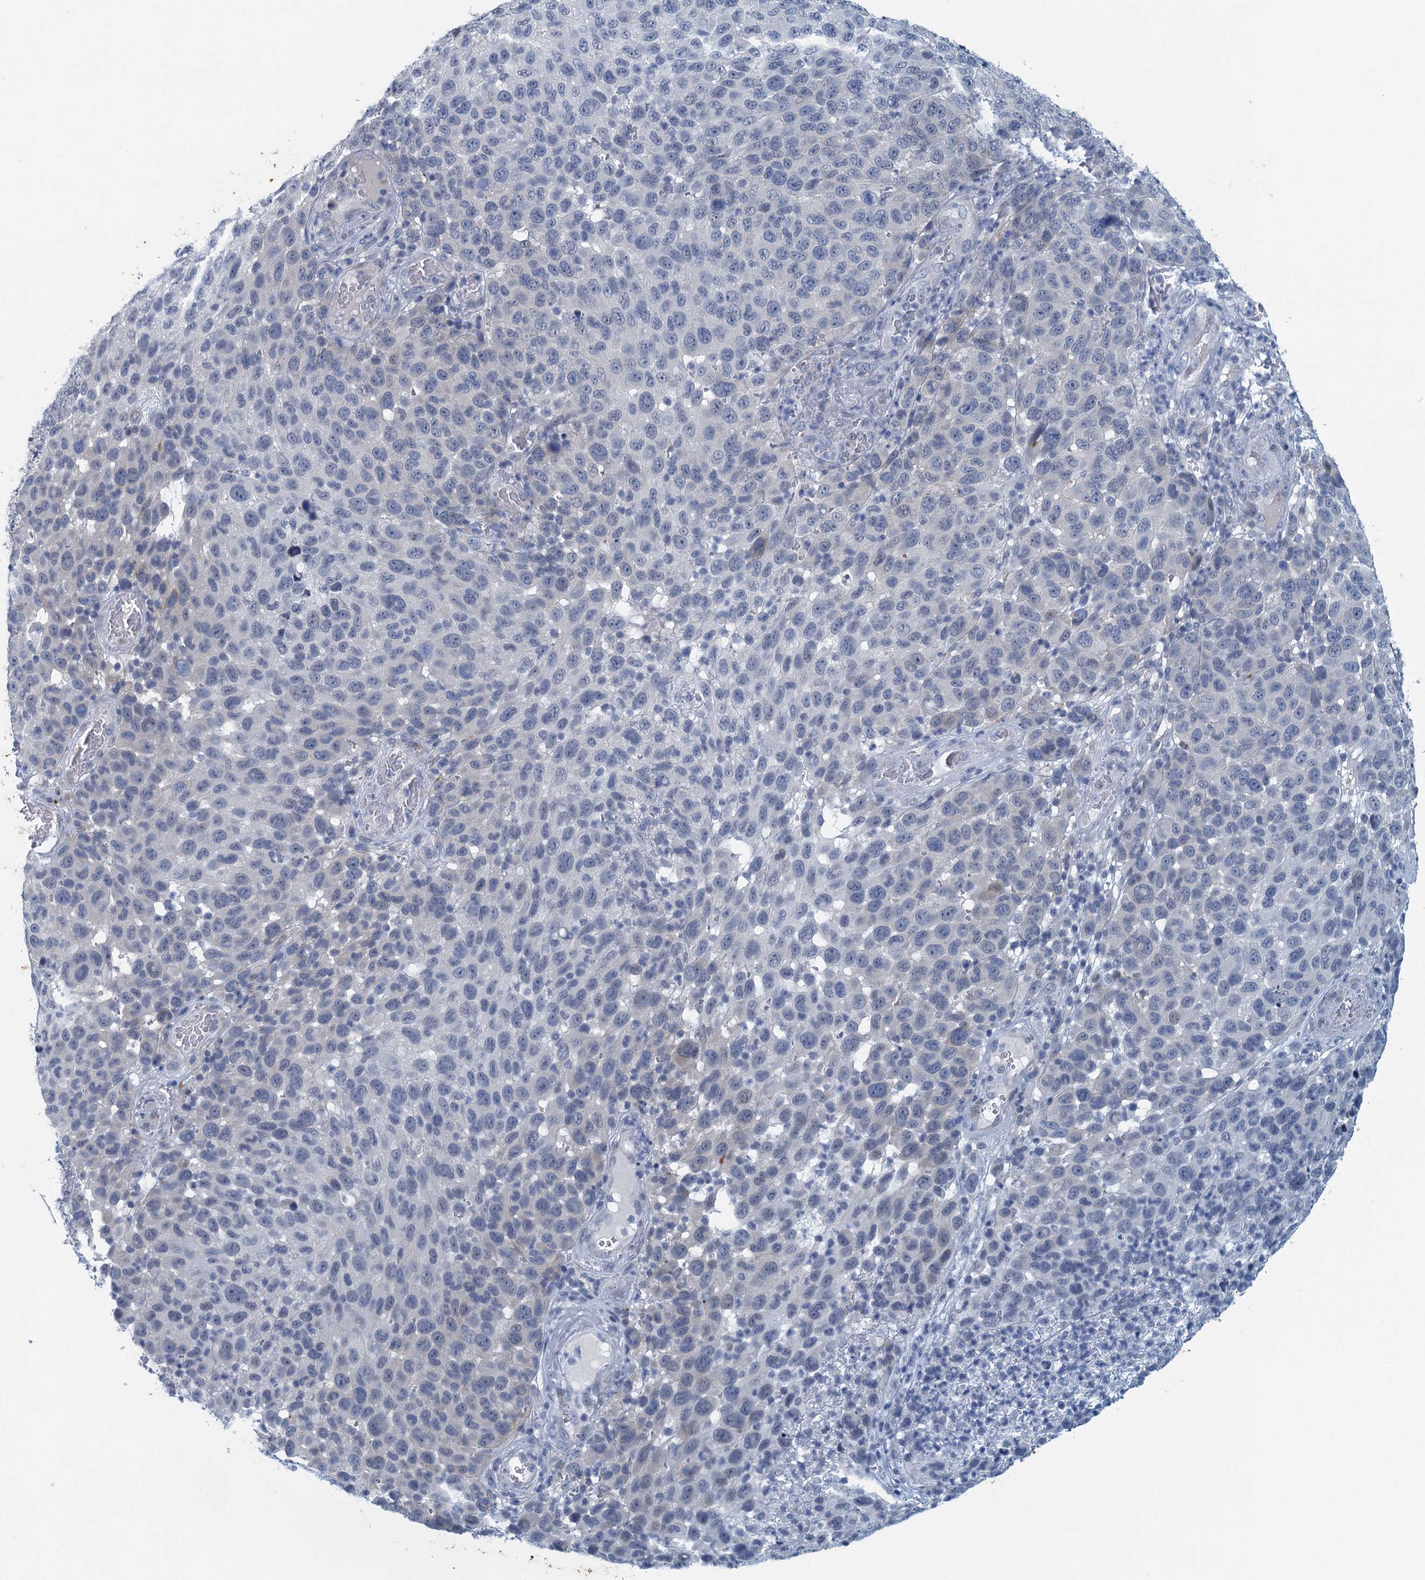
{"staining": {"intensity": "negative", "quantity": "none", "location": "none"}, "tissue": "melanoma", "cell_type": "Tumor cells", "image_type": "cancer", "snomed": [{"axis": "morphology", "description": "Malignant melanoma, NOS"}, {"axis": "topography", "description": "Skin"}], "caption": "Photomicrograph shows no significant protein staining in tumor cells of malignant melanoma.", "gene": "ENSG00000131152", "patient": {"sex": "male", "age": 49}}